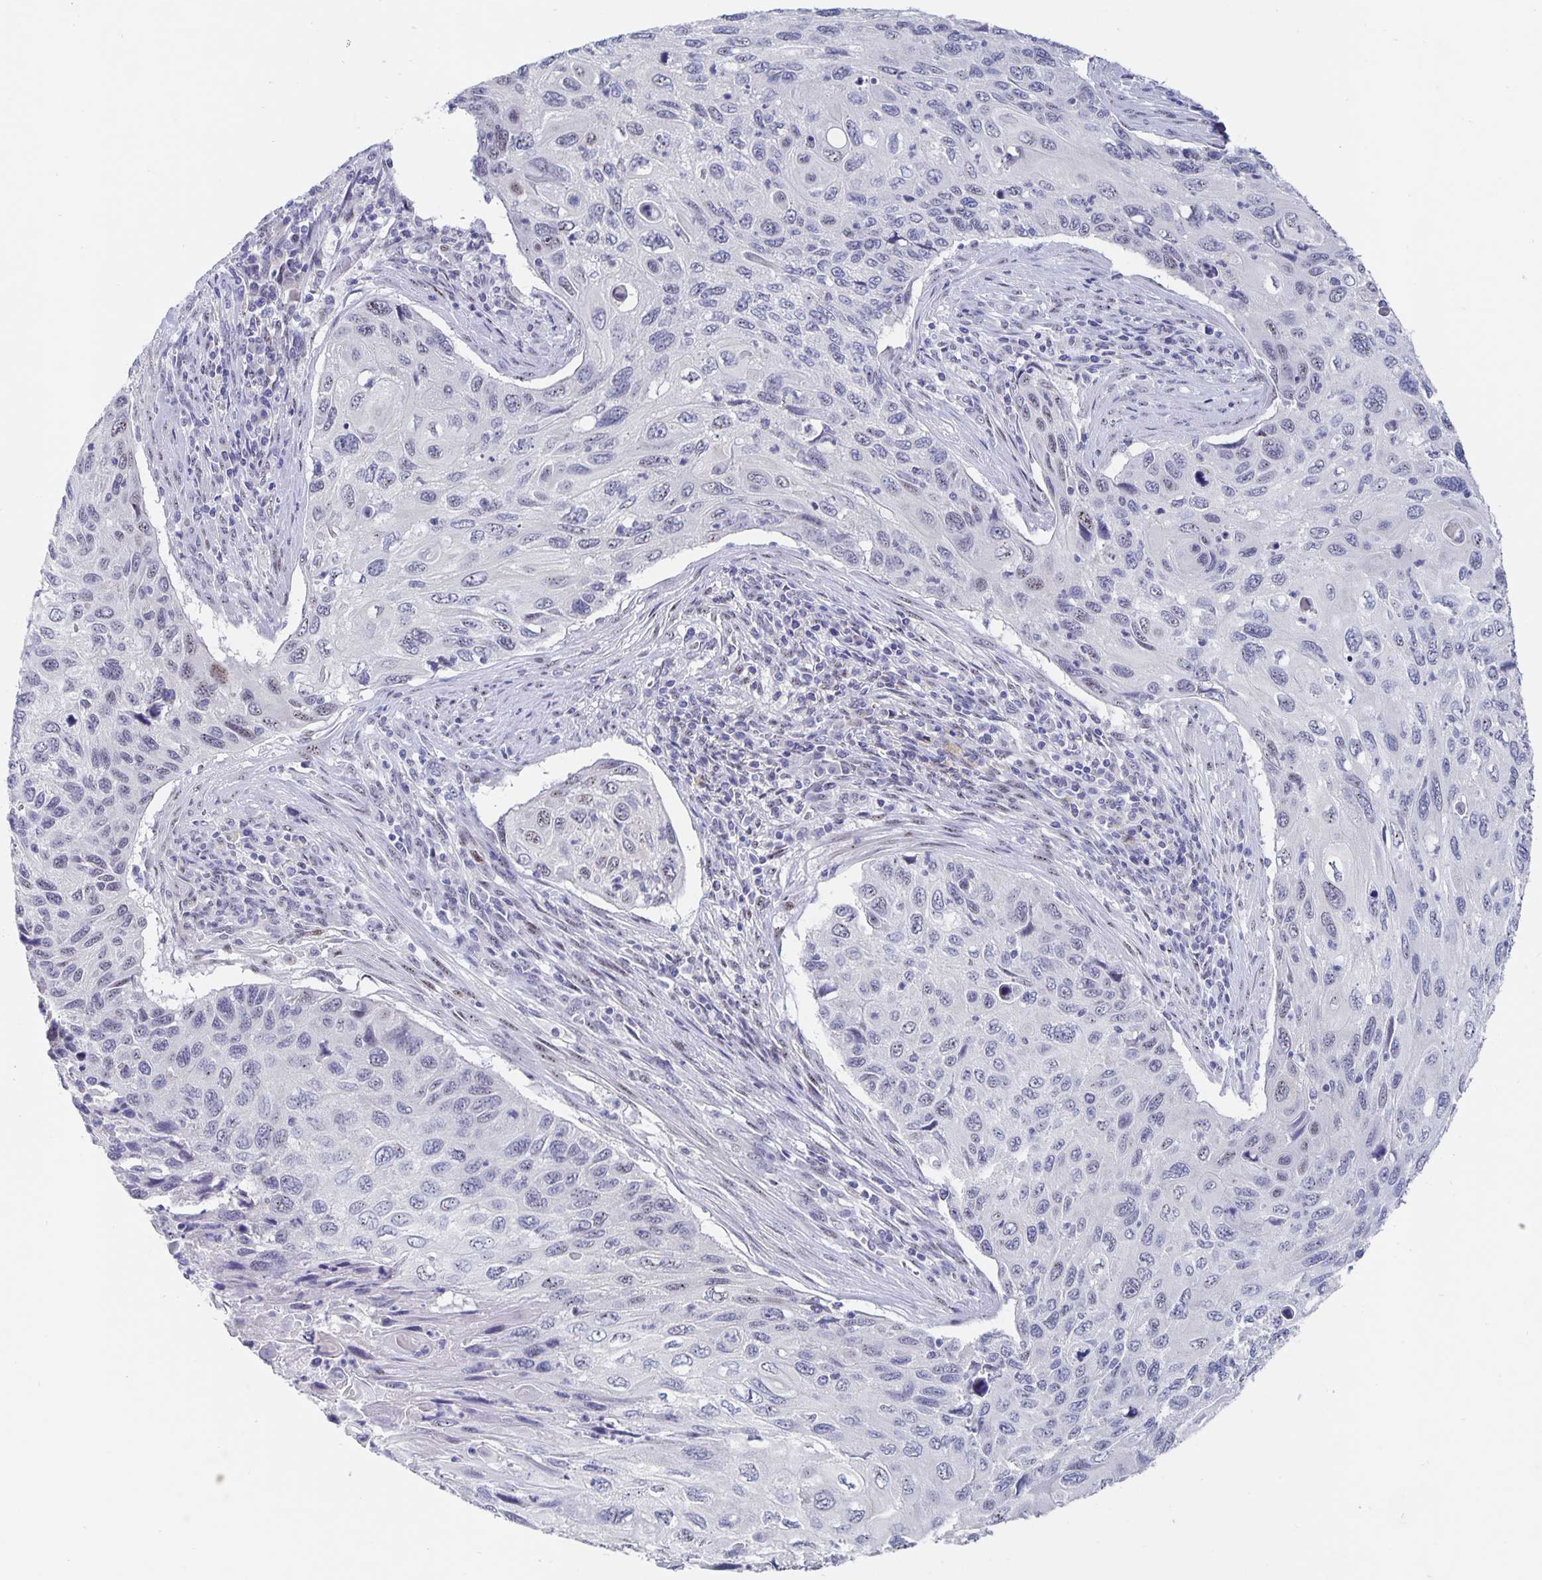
{"staining": {"intensity": "weak", "quantity": "<25%", "location": "nuclear"}, "tissue": "cervical cancer", "cell_type": "Tumor cells", "image_type": "cancer", "snomed": [{"axis": "morphology", "description": "Squamous cell carcinoma, NOS"}, {"axis": "topography", "description": "Cervix"}], "caption": "Immunohistochemical staining of squamous cell carcinoma (cervical) displays no significant expression in tumor cells.", "gene": "SMOC1", "patient": {"sex": "female", "age": 70}}